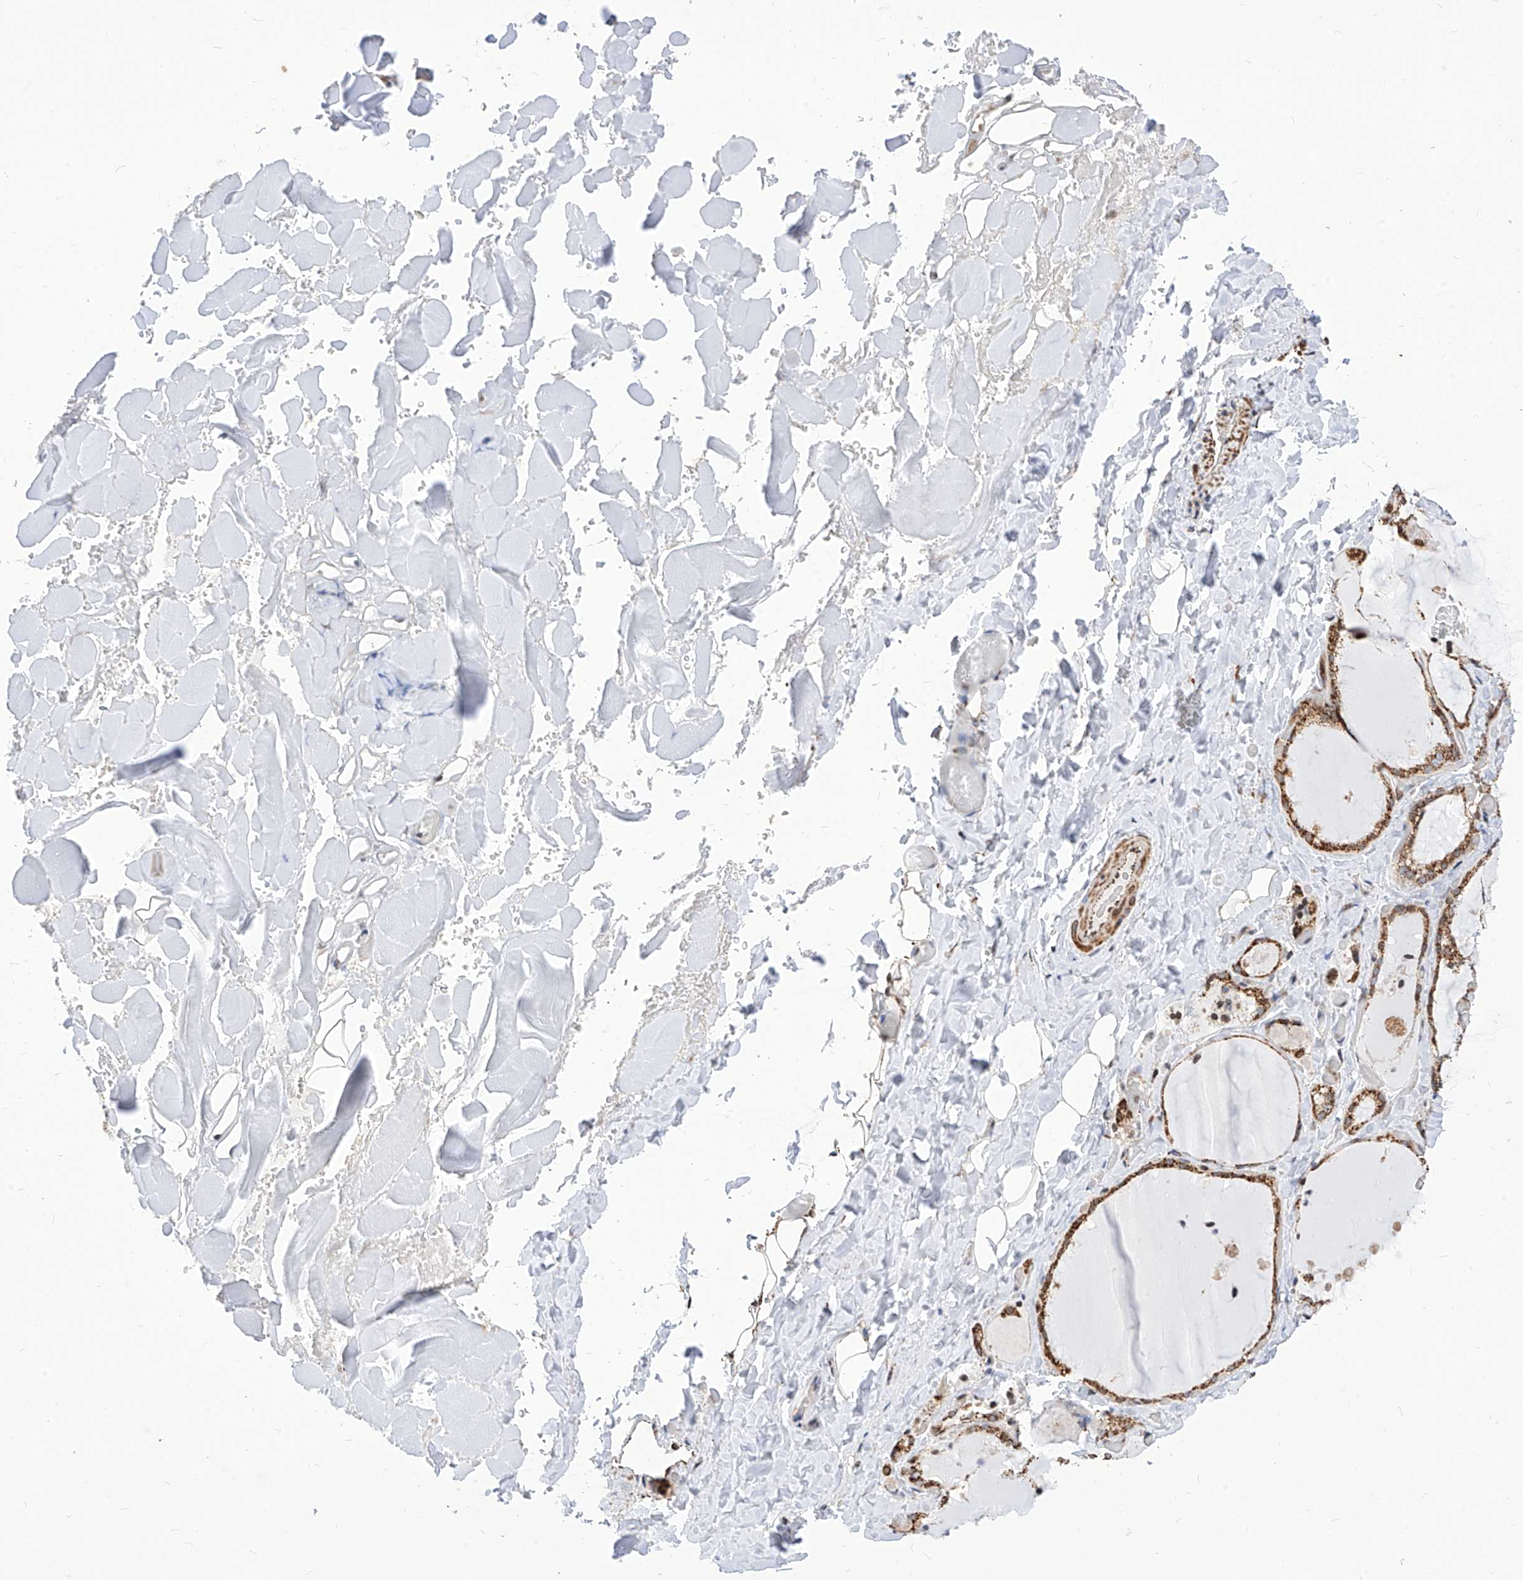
{"staining": {"intensity": "moderate", "quantity": ">75%", "location": "cytoplasmic/membranous"}, "tissue": "thyroid gland", "cell_type": "Glandular cells", "image_type": "normal", "snomed": [{"axis": "morphology", "description": "Normal tissue, NOS"}, {"axis": "topography", "description": "Thyroid gland"}], "caption": "Immunohistochemistry (IHC) photomicrograph of benign thyroid gland stained for a protein (brown), which shows medium levels of moderate cytoplasmic/membranous staining in about >75% of glandular cells.", "gene": "TTLL8", "patient": {"sex": "female", "age": 44}}